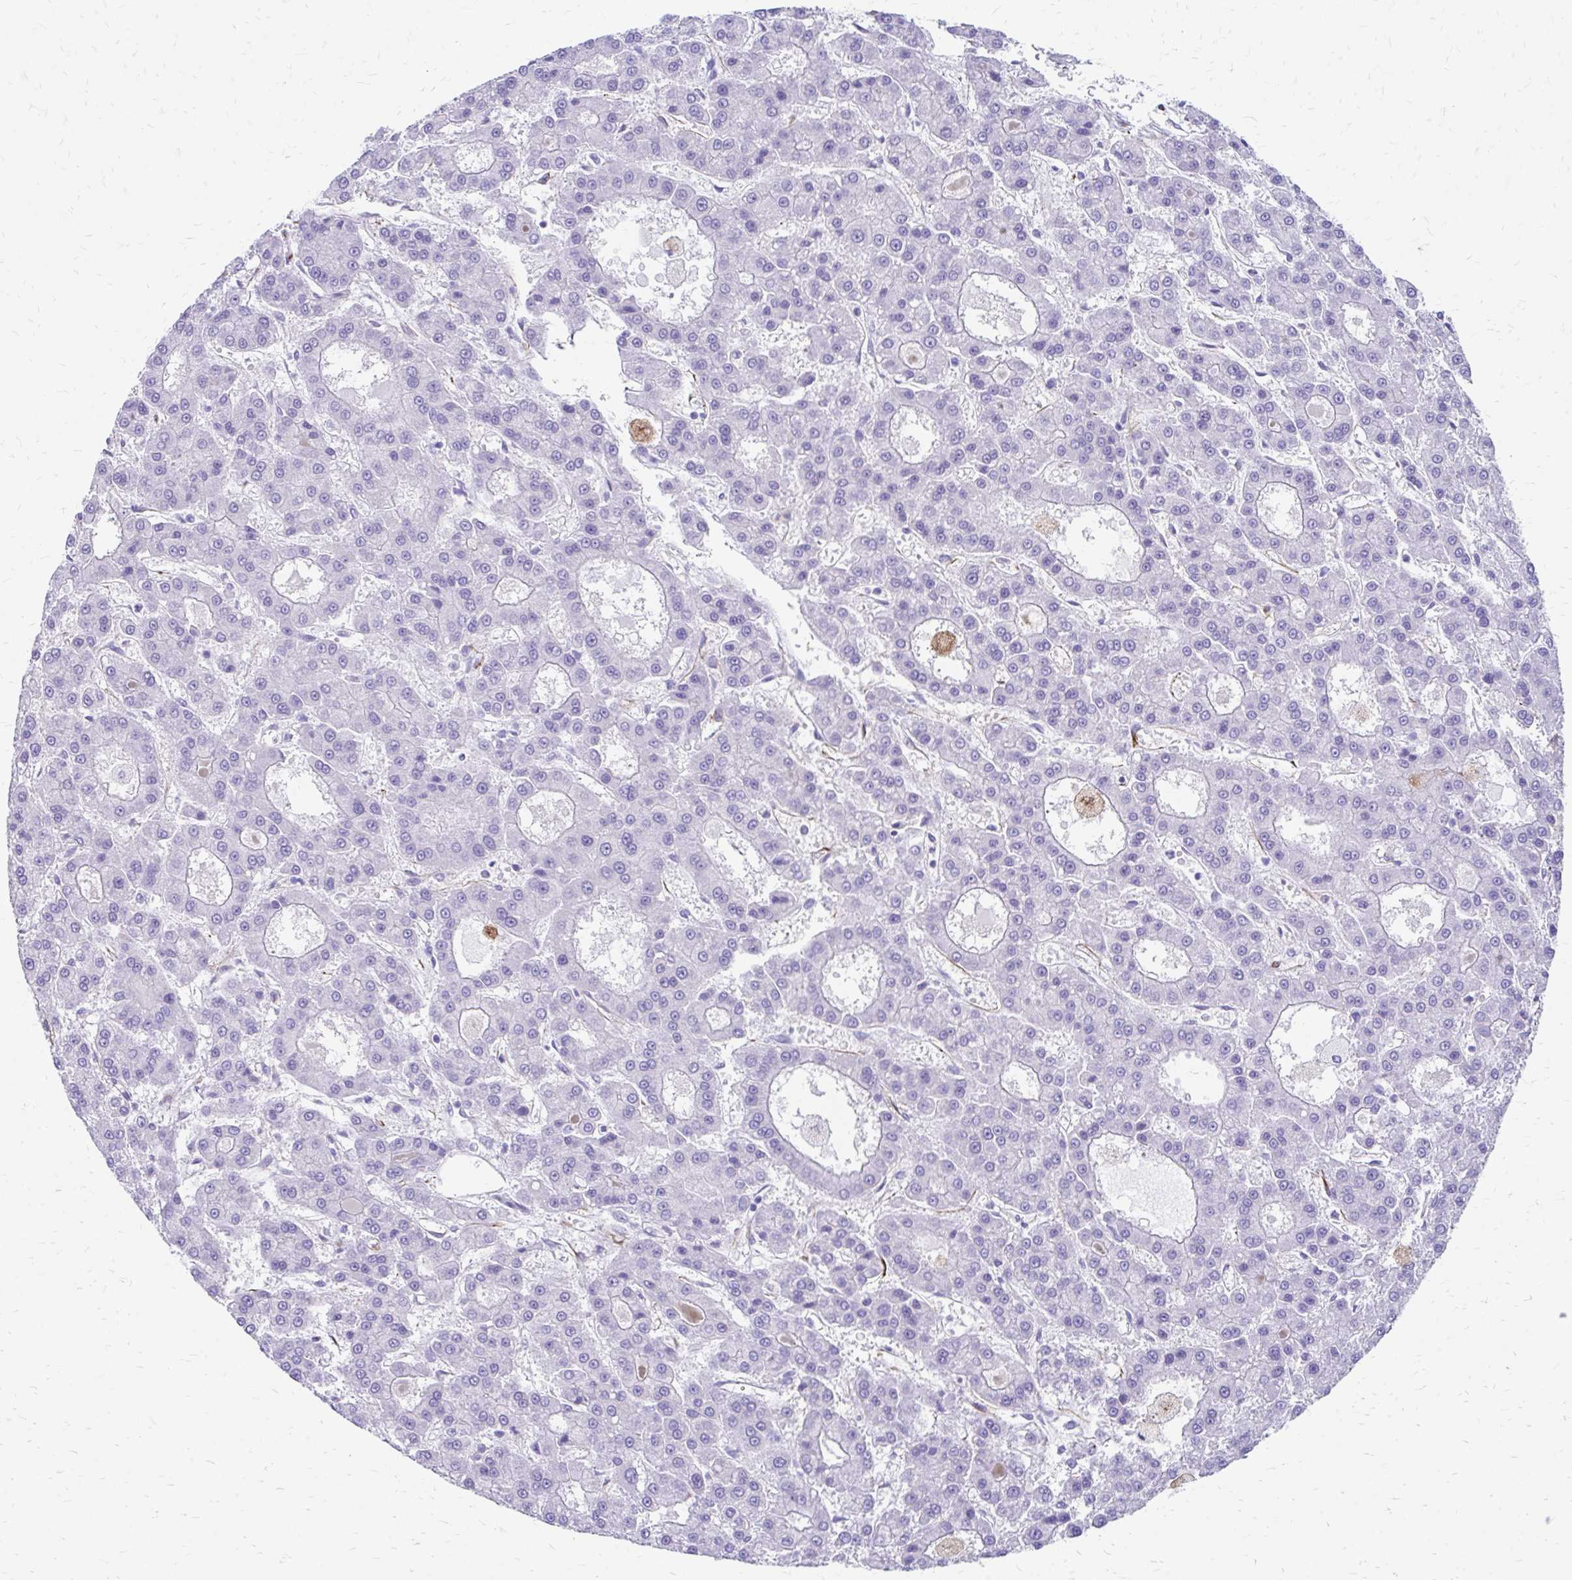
{"staining": {"intensity": "negative", "quantity": "none", "location": "none"}, "tissue": "liver cancer", "cell_type": "Tumor cells", "image_type": "cancer", "snomed": [{"axis": "morphology", "description": "Carcinoma, Hepatocellular, NOS"}, {"axis": "topography", "description": "Liver"}], "caption": "High magnification brightfield microscopy of hepatocellular carcinoma (liver) stained with DAB (brown) and counterstained with hematoxylin (blue): tumor cells show no significant expression.", "gene": "ZNF699", "patient": {"sex": "male", "age": 70}}